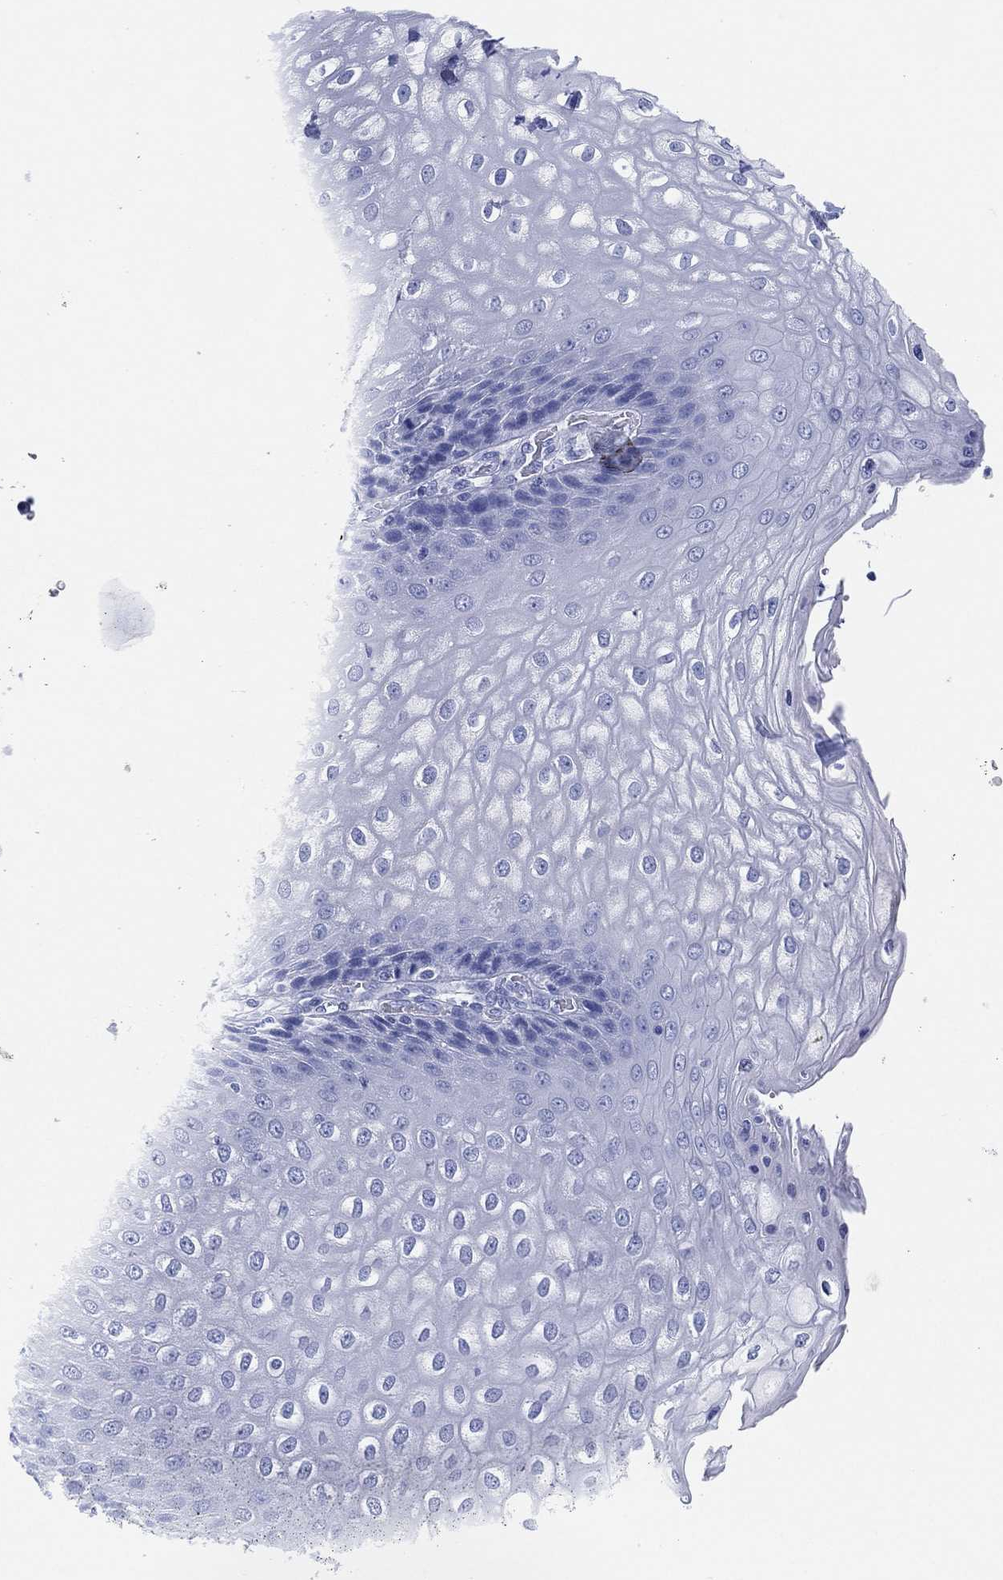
{"staining": {"intensity": "negative", "quantity": "none", "location": "none"}, "tissue": "esophagus", "cell_type": "Squamous epithelial cells", "image_type": "normal", "snomed": [{"axis": "morphology", "description": "Normal tissue, NOS"}, {"axis": "topography", "description": "Esophagus"}], "caption": "This photomicrograph is of benign esophagus stained with IHC to label a protein in brown with the nuclei are counter-stained blue. There is no expression in squamous epithelial cells.", "gene": "SLC9C2", "patient": {"sex": "male", "age": 57}}